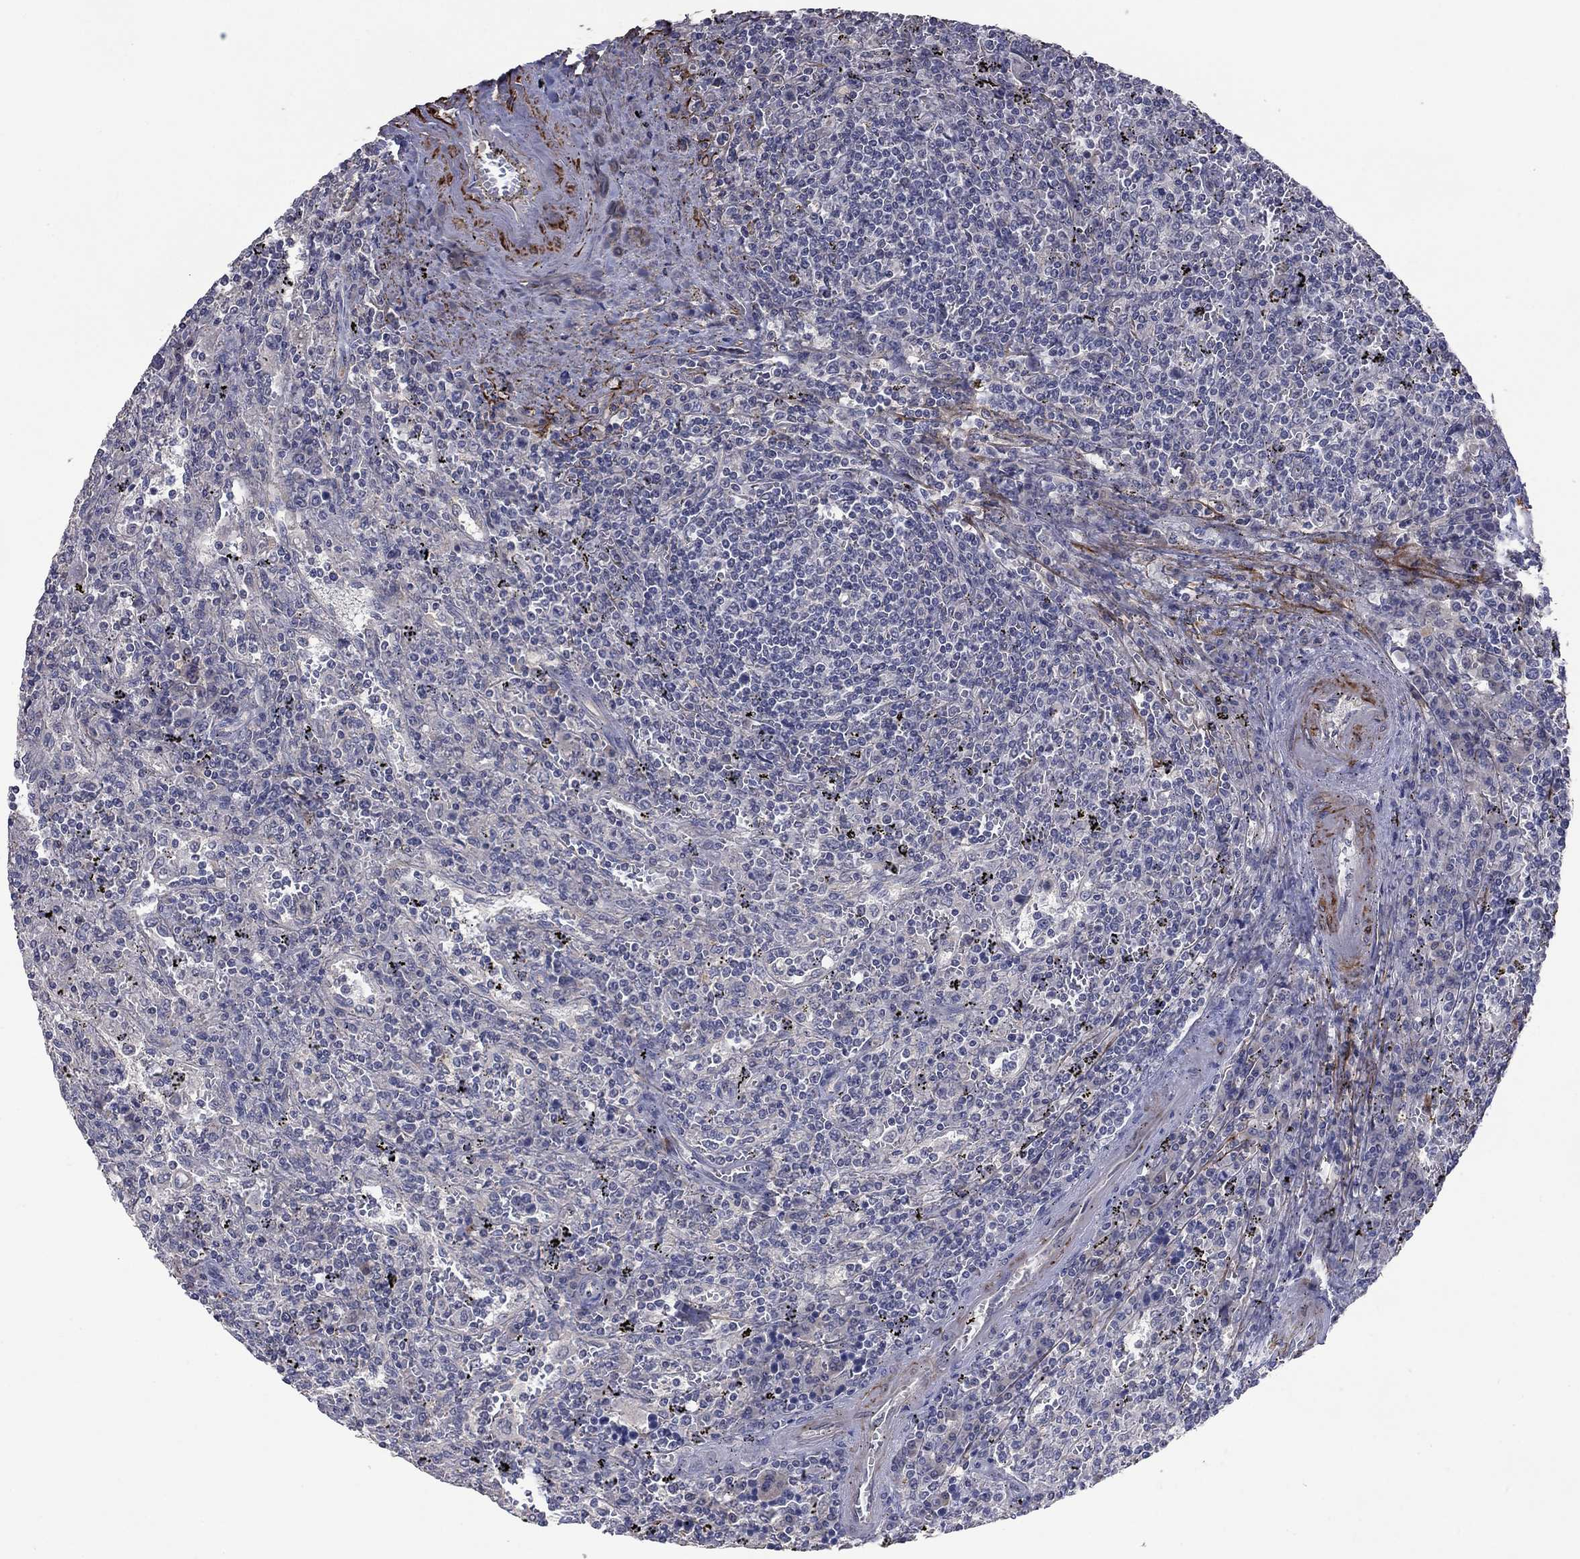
{"staining": {"intensity": "negative", "quantity": "none", "location": "none"}, "tissue": "lymphoma", "cell_type": "Tumor cells", "image_type": "cancer", "snomed": [{"axis": "morphology", "description": "Malignant lymphoma, non-Hodgkin's type, Low grade"}, {"axis": "topography", "description": "Spleen"}], "caption": "The immunohistochemistry photomicrograph has no significant expression in tumor cells of lymphoma tissue. Nuclei are stained in blue.", "gene": "IP6K3", "patient": {"sex": "male", "age": 62}}